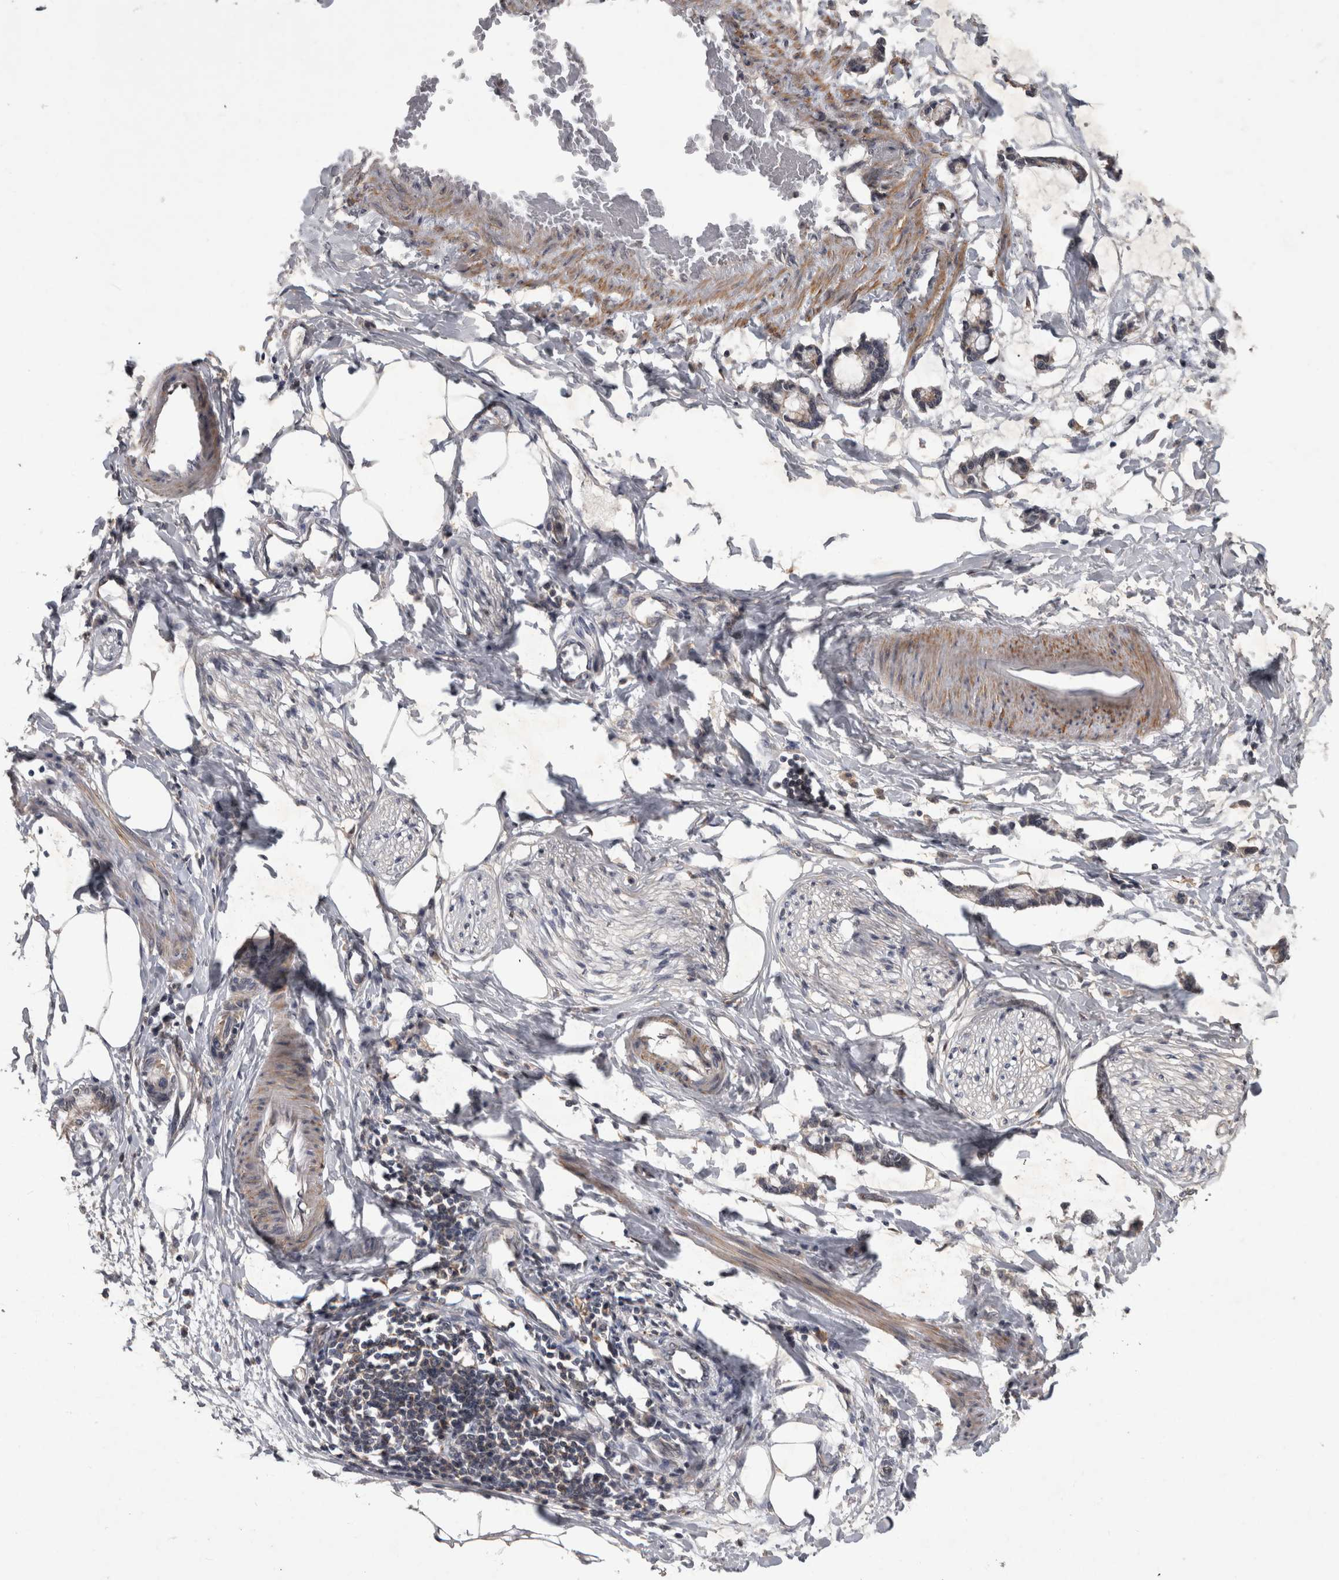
{"staining": {"intensity": "negative", "quantity": "none", "location": "none"}, "tissue": "adipose tissue", "cell_type": "Adipocytes", "image_type": "normal", "snomed": [{"axis": "morphology", "description": "Normal tissue, NOS"}, {"axis": "morphology", "description": "Adenocarcinoma, NOS"}, {"axis": "topography", "description": "Colon"}, {"axis": "topography", "description": "Peripheral nerve tissue"}], "caption": "Immunohistochemistry (IHC) micrograph of normal adipose tissue: adipose tissue stained with DAB (3,3'-diaminobenzidine) exhibits no significant protein staining in adipocytes. The staining was performed using DAB (3,3'-diaminobenzidine) to visualize the protein expression in brown, while the nuclei were stained in blue with hematoxylin (Magnification: 20x).", "gene": "SPATA48", "patient": {"sex": "male", "age": 14}}